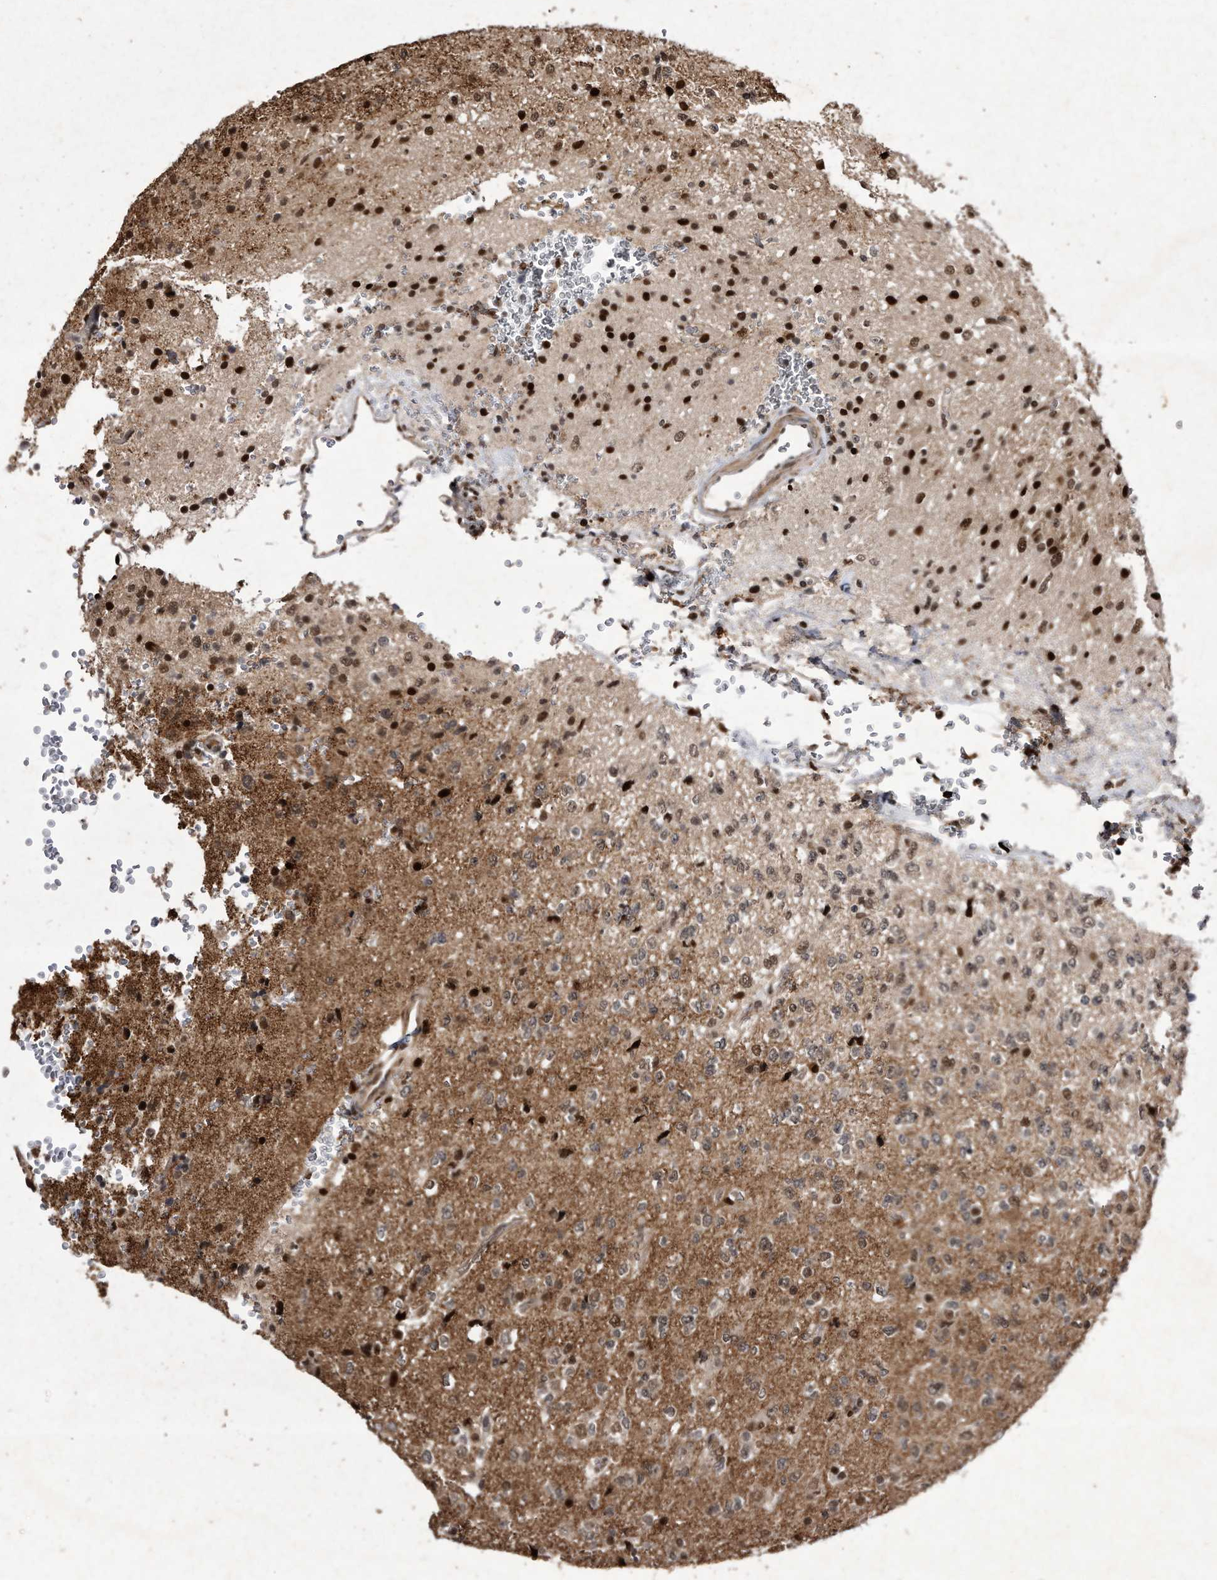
{"staining": {"intensity": "moderate", "quantity": "25%-75%", "location": "nuclear"}, "tissue": "glioma", "cell_type": "Tumor cells", "image_type": "cancer", "snomed": [{"axis": "morphology", "description": "Glioma, malignant, High grade"}, {"axis": "topography", "description": "pancreas cauda"}], "caption": "Immunohistochemical staining of glioma demonstrates medium levels of moderate nuclear expression in approximately 25%-75% of tumor cells.", "gene": "RAD23B", "patient": {"sex": "male", "age": 60}}